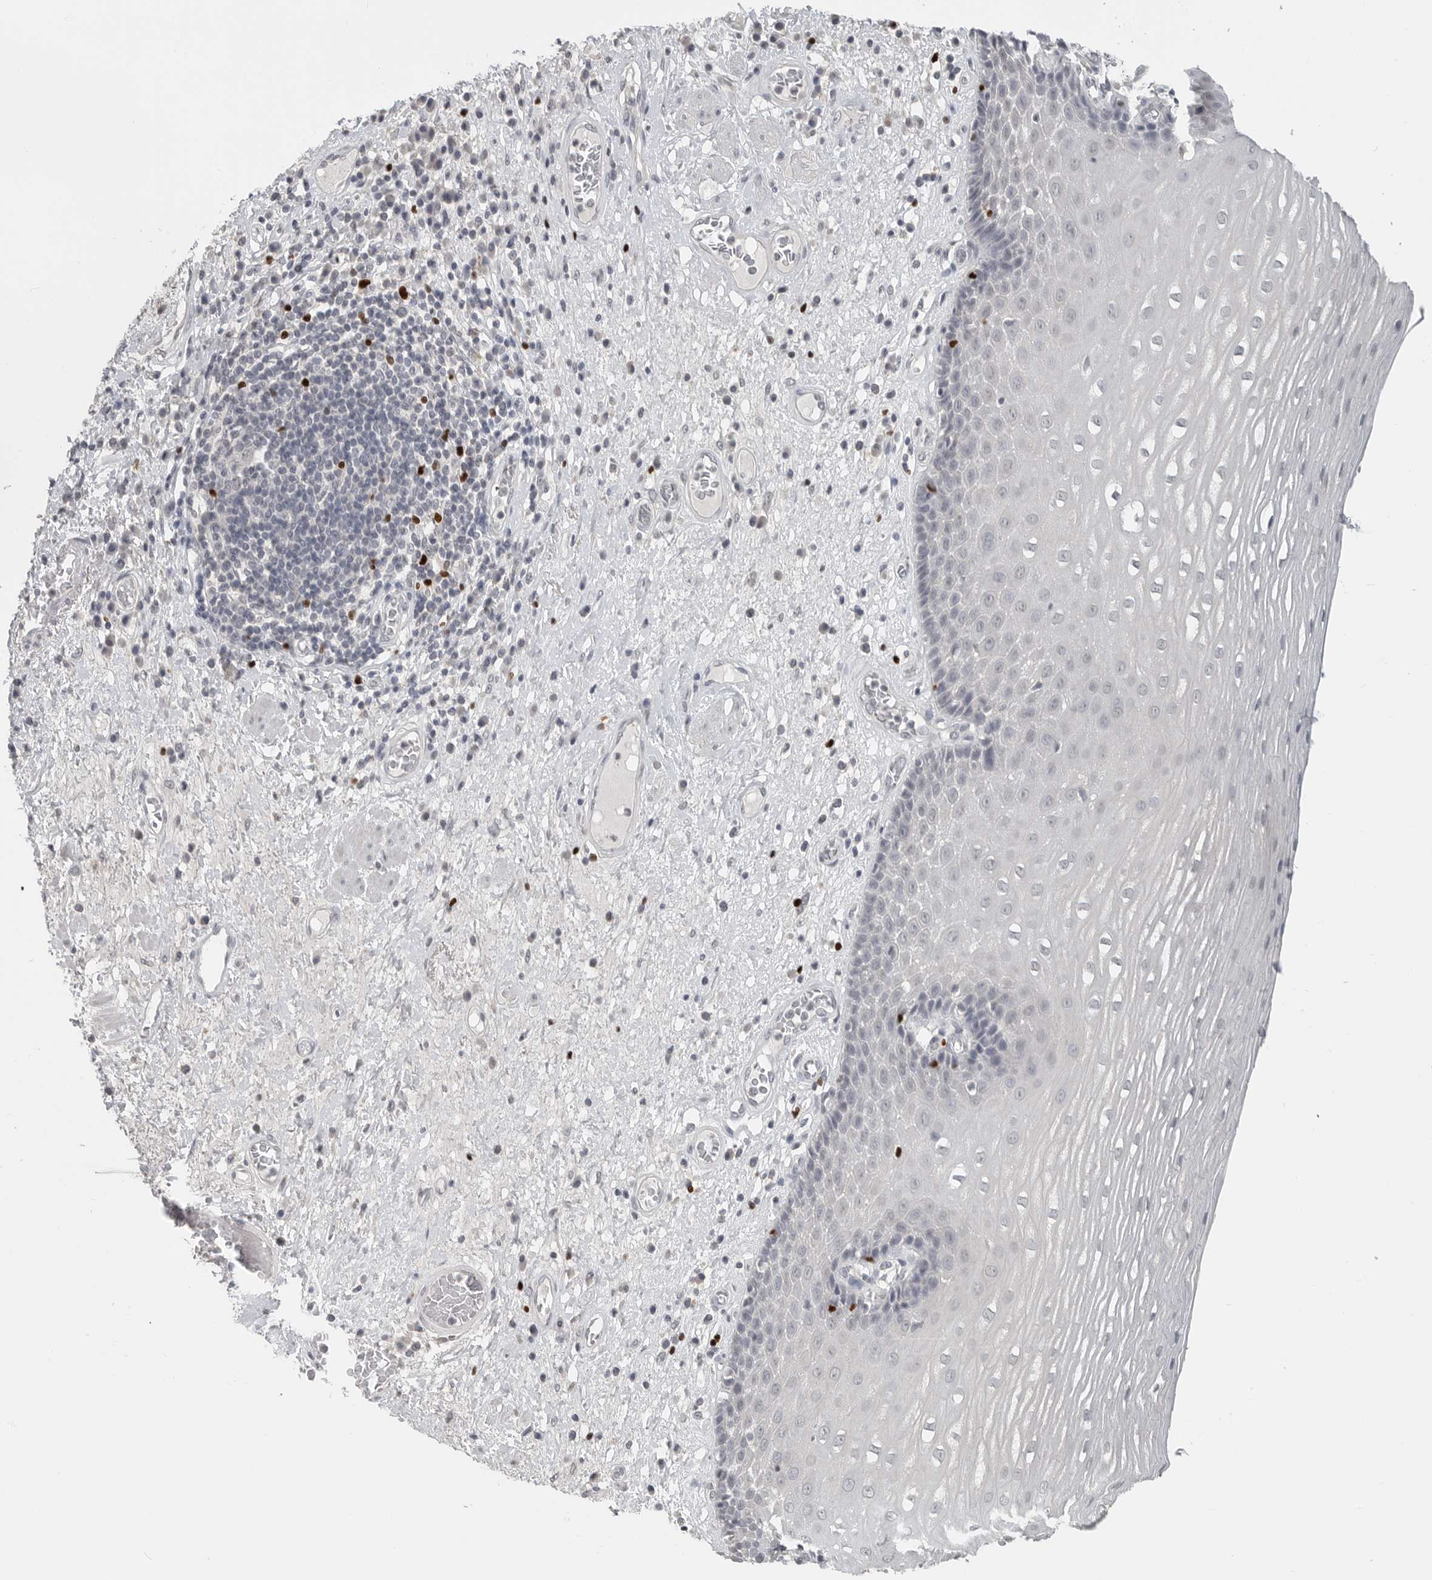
{"staining": {"intensity": "negative", "quantity": "none", "location": "none"}, "tissue": "esophagus", "cell_type": "Squamous epithelial cells", "image_type": "normal", "snomed": [{"axis": "morphology", "description": "Normal tissue, NOS"}, {"axis": "morphology", "description": "Adenocarcinoma, NOS"}, {"axis": "topography", "description": "Esophagus"}], "caption": "High magnification brightfield microscopy of unremarkable esophagus stained with DAB (3,3'-diaminobenzidine) (brown) and counterstained with hematoxylin (blue): squamous epithelial cells show no significant expression.", "gene": "FOXP3", "patient": {"sex": "male", "age": 62}}